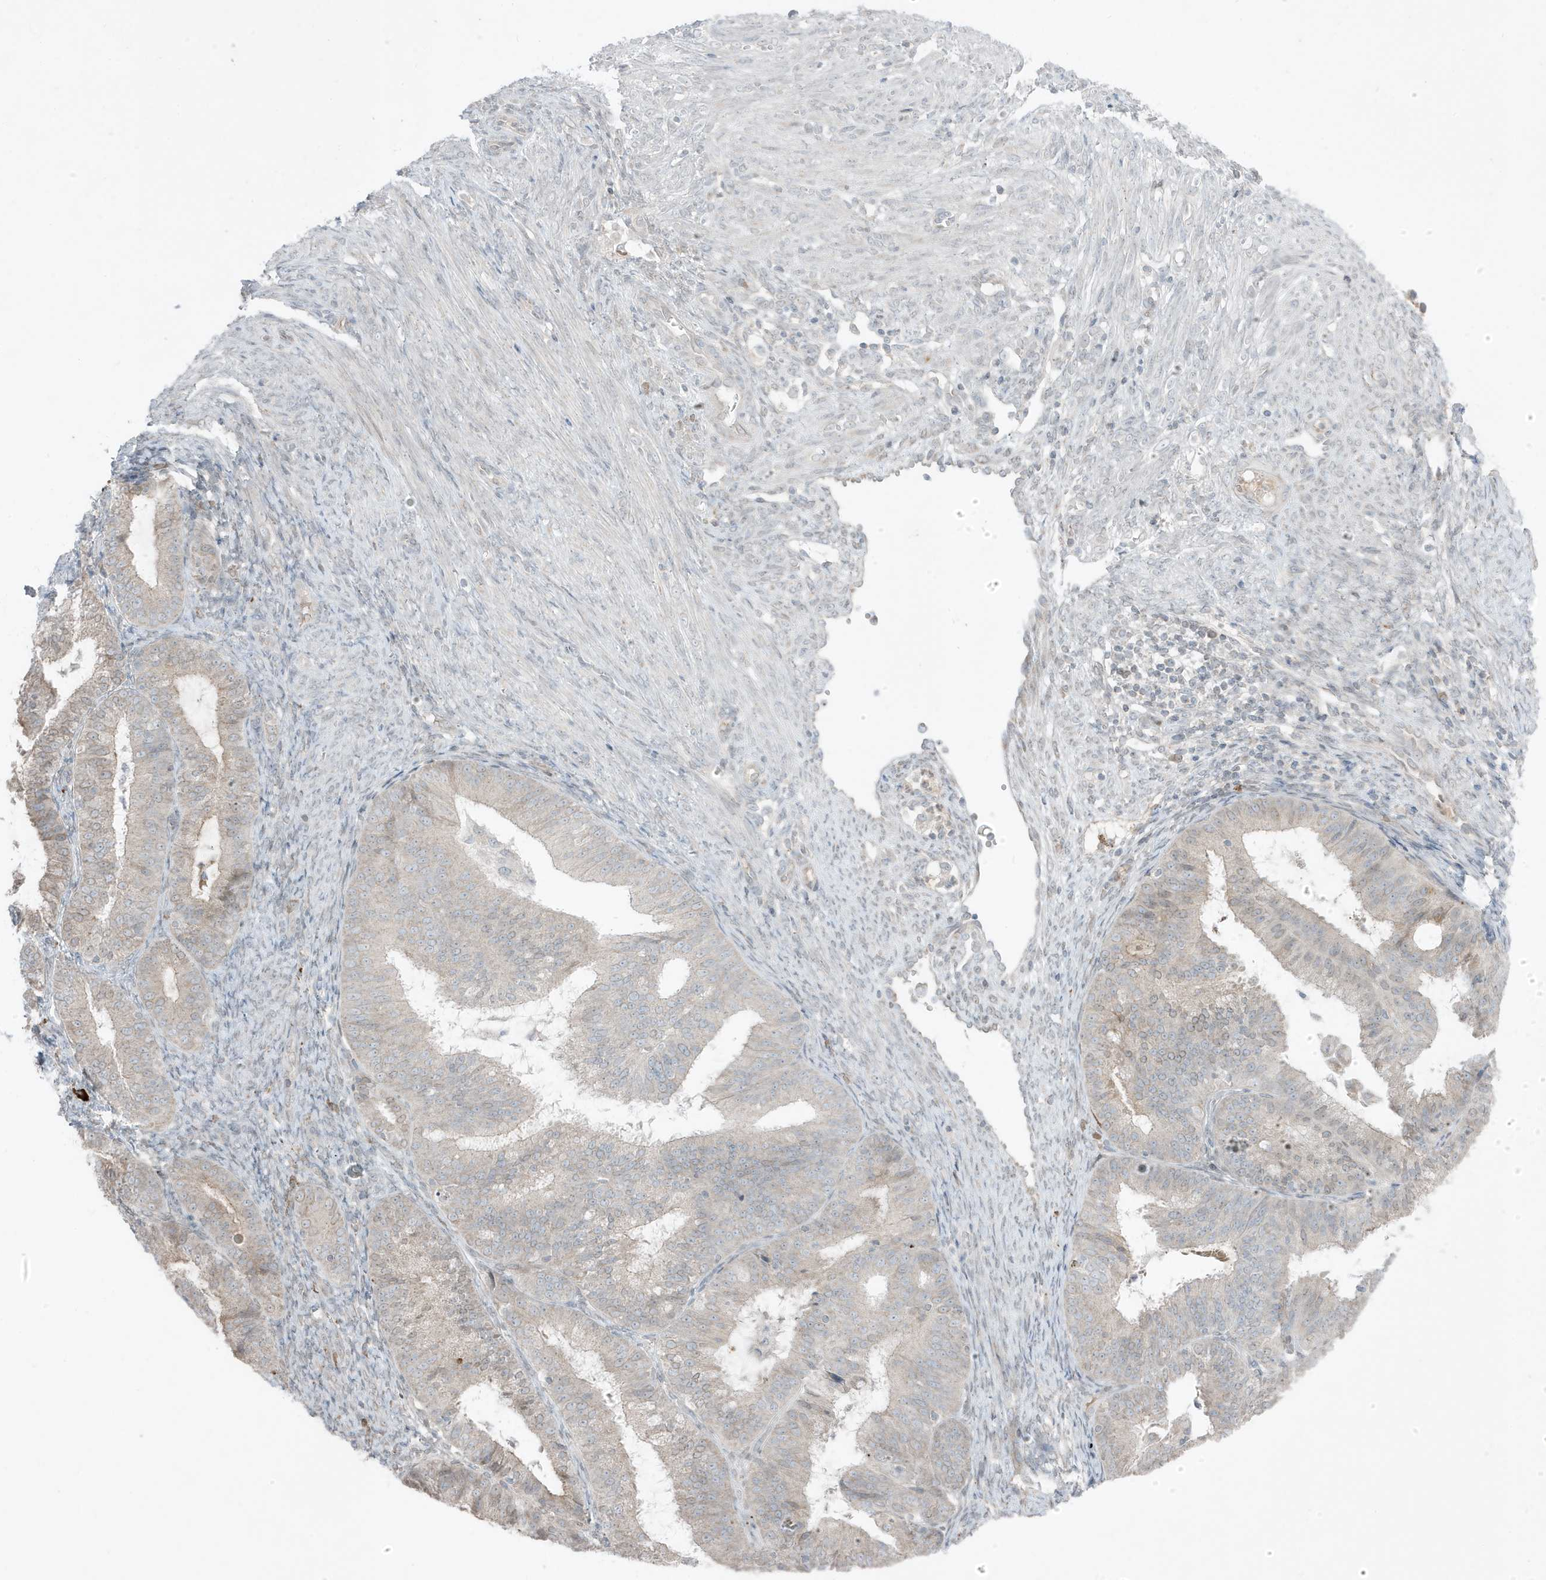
{"staining": {"intensity": "weak", "quantity": "<25%", "location": "cytoplasmic/membranous"}, "tissue": "endometrial cancer", "cell_type": "Tumor cells", "image_type": "cancer", "snomed": [{"axis": "morphology", "description": "Adenocarcinoma, NOS"}, {"axis": "topography", "description": "Endometrium"}], "caption": "Tumor cells are negative for brown protein staining in adenocarcinoma (endometrial).", "gene": "FNDC1", "patient": {"sex": "female", "age": 51}}